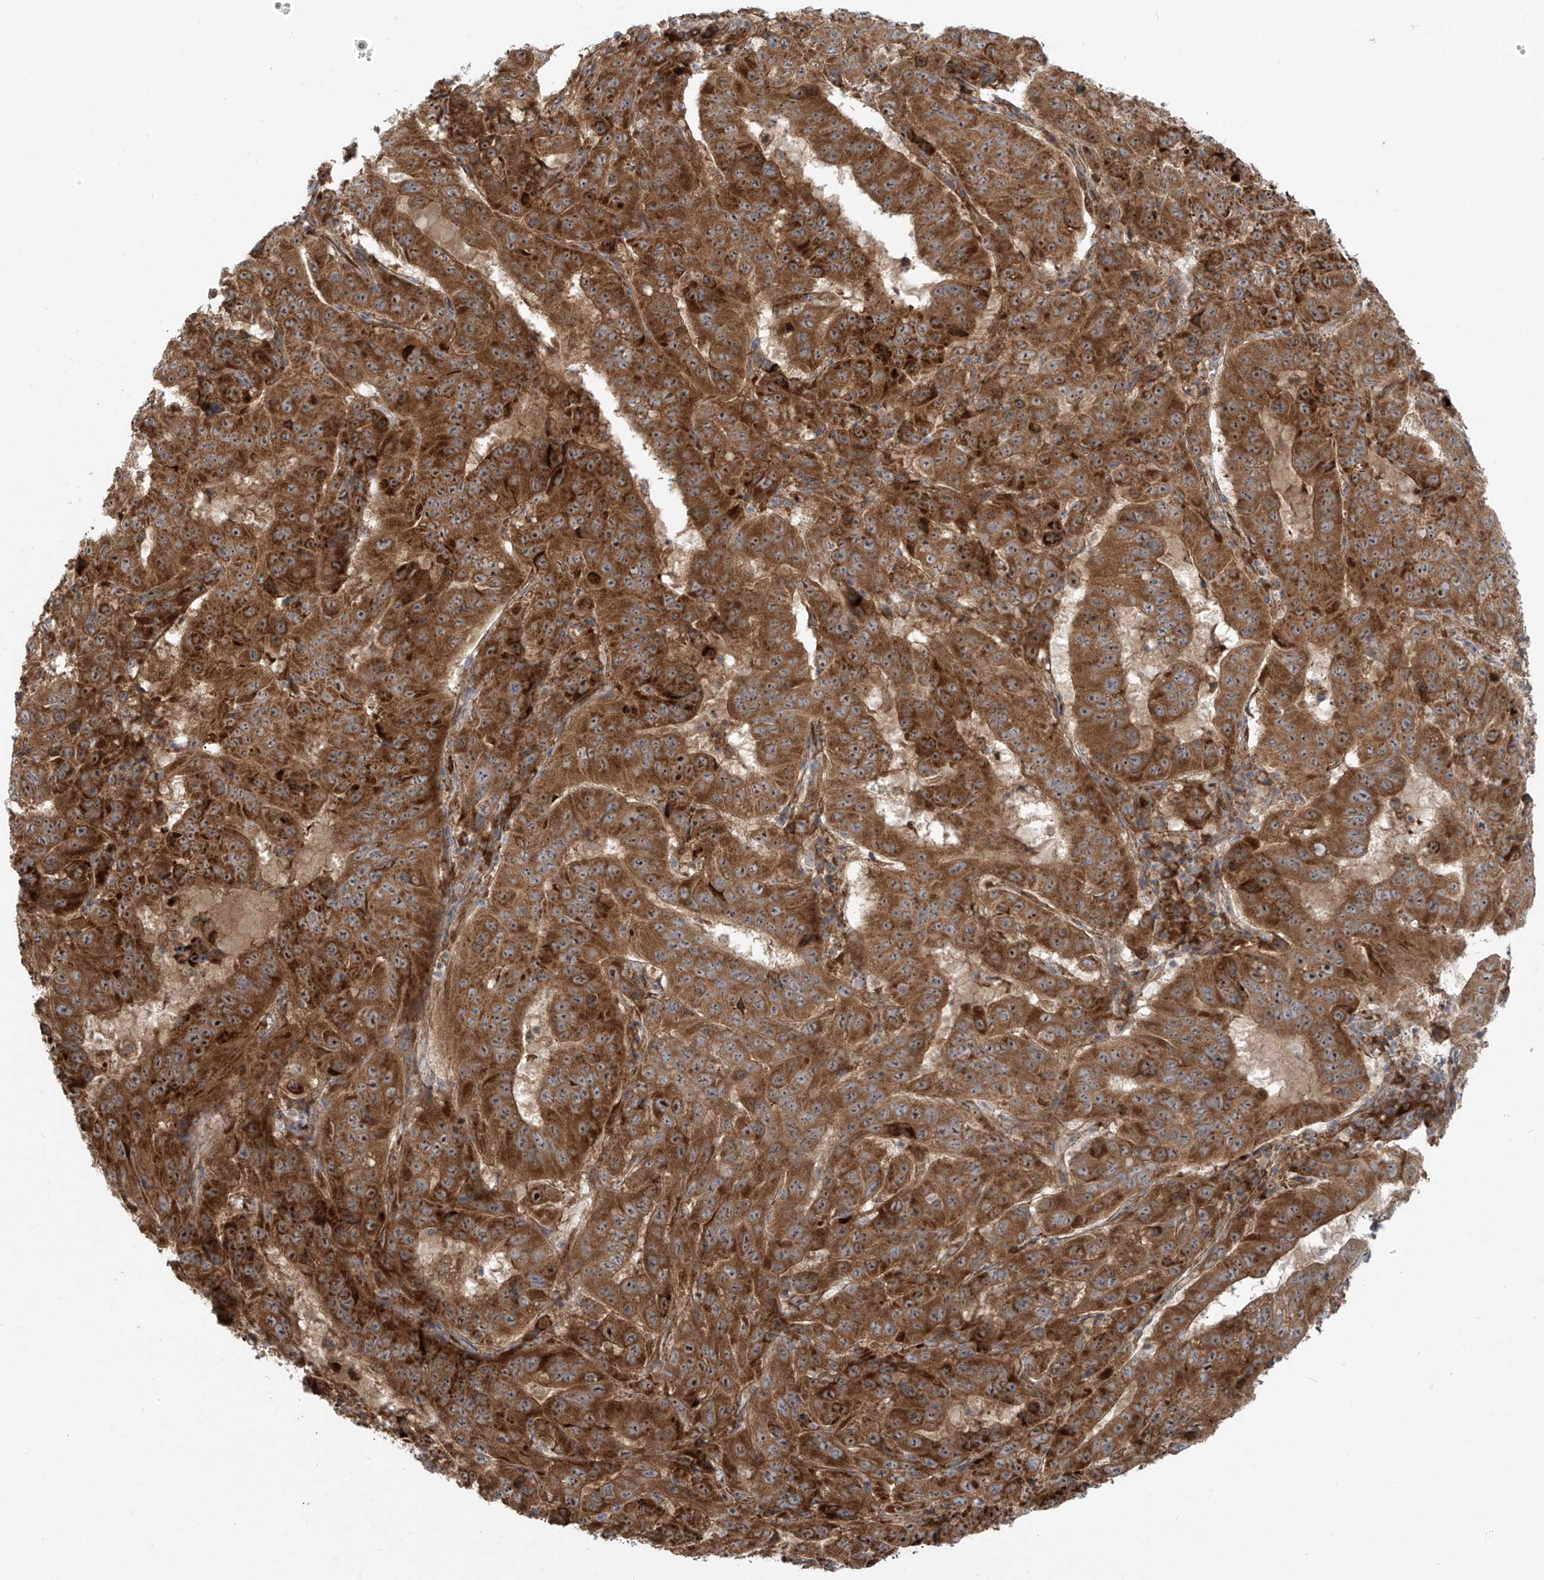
{"staining": {"intensity": "strong", "quantity": ">75%", "location": "cytoplasmic/membranous,nuclear"}, "tissue": "pancreatic cancer", "cell_type": "Tumor cells", "image_type": "cancer", "snomed": [{"axis": "morphology", "description": "Adenocarcinoma, NOS"}, {"axis": "topography", "description": "Pancreas"}], "caption": "Protein analysis of pancreatic cancer (adenocarcinoma) tissue exhibits strong cytoplasmic/membranous and nuclear staining in approximately >75% of tumor cells.", "gene": "KATNIP", "patient": {"sex": "male", "age": 63}}